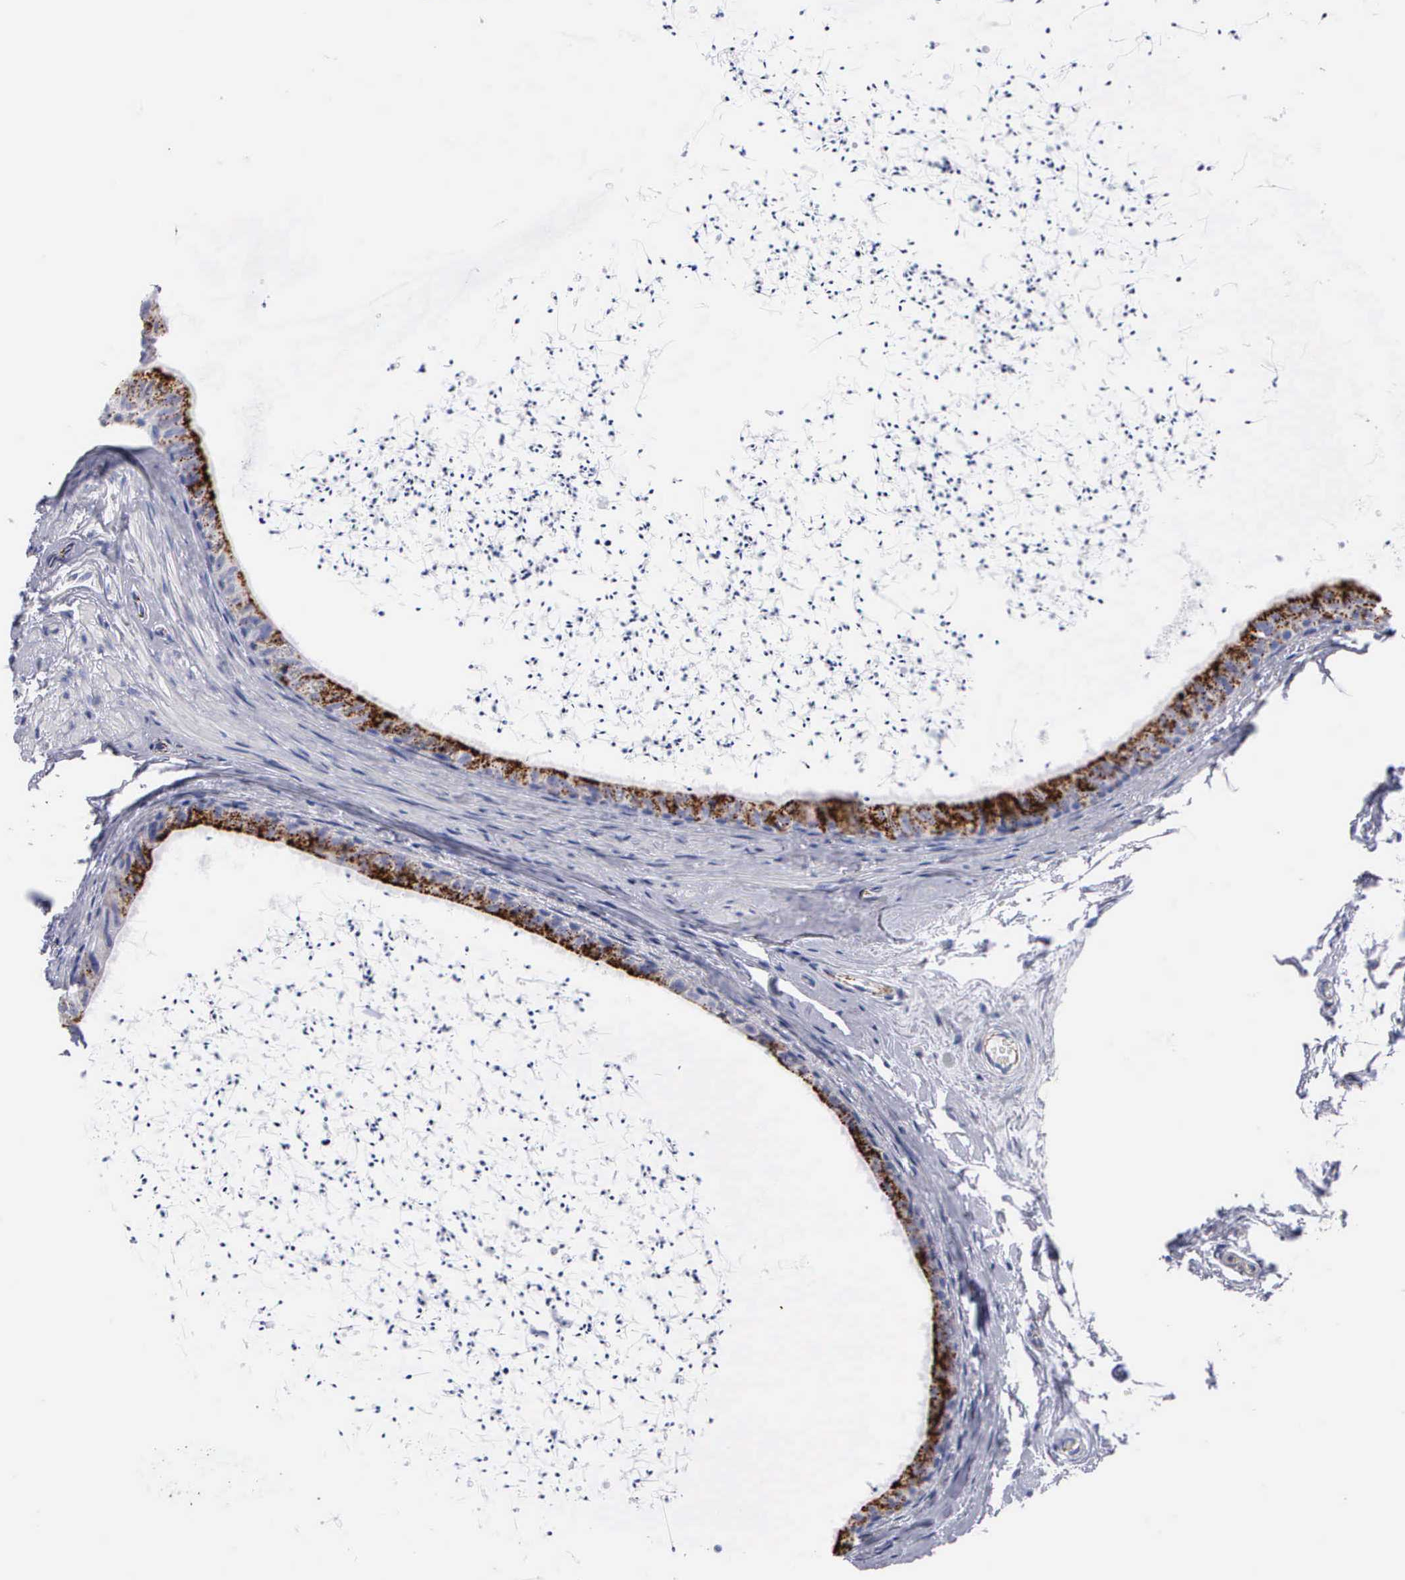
{"staining": {"intensity": "strong", "quantity": ">75%", "location": "cytoplasmic/membranous"}, "tissue": "epididymis", "cell_type": "Glandular cells", "image_type": "normal", "snomed": [{"axis": "morphology", "description": "Normal tissue, NOS"}, {"axis": "topography", "description": "Epididymis"}], "caption": "Strong cytoplasmic/membranous positivity is appreciated in about >75% of glandular cells in unremarkable epididymis. Nuclei are stained in blue.", "gene": "CTSL", "patient": {"sex": "male", "age": 77}}